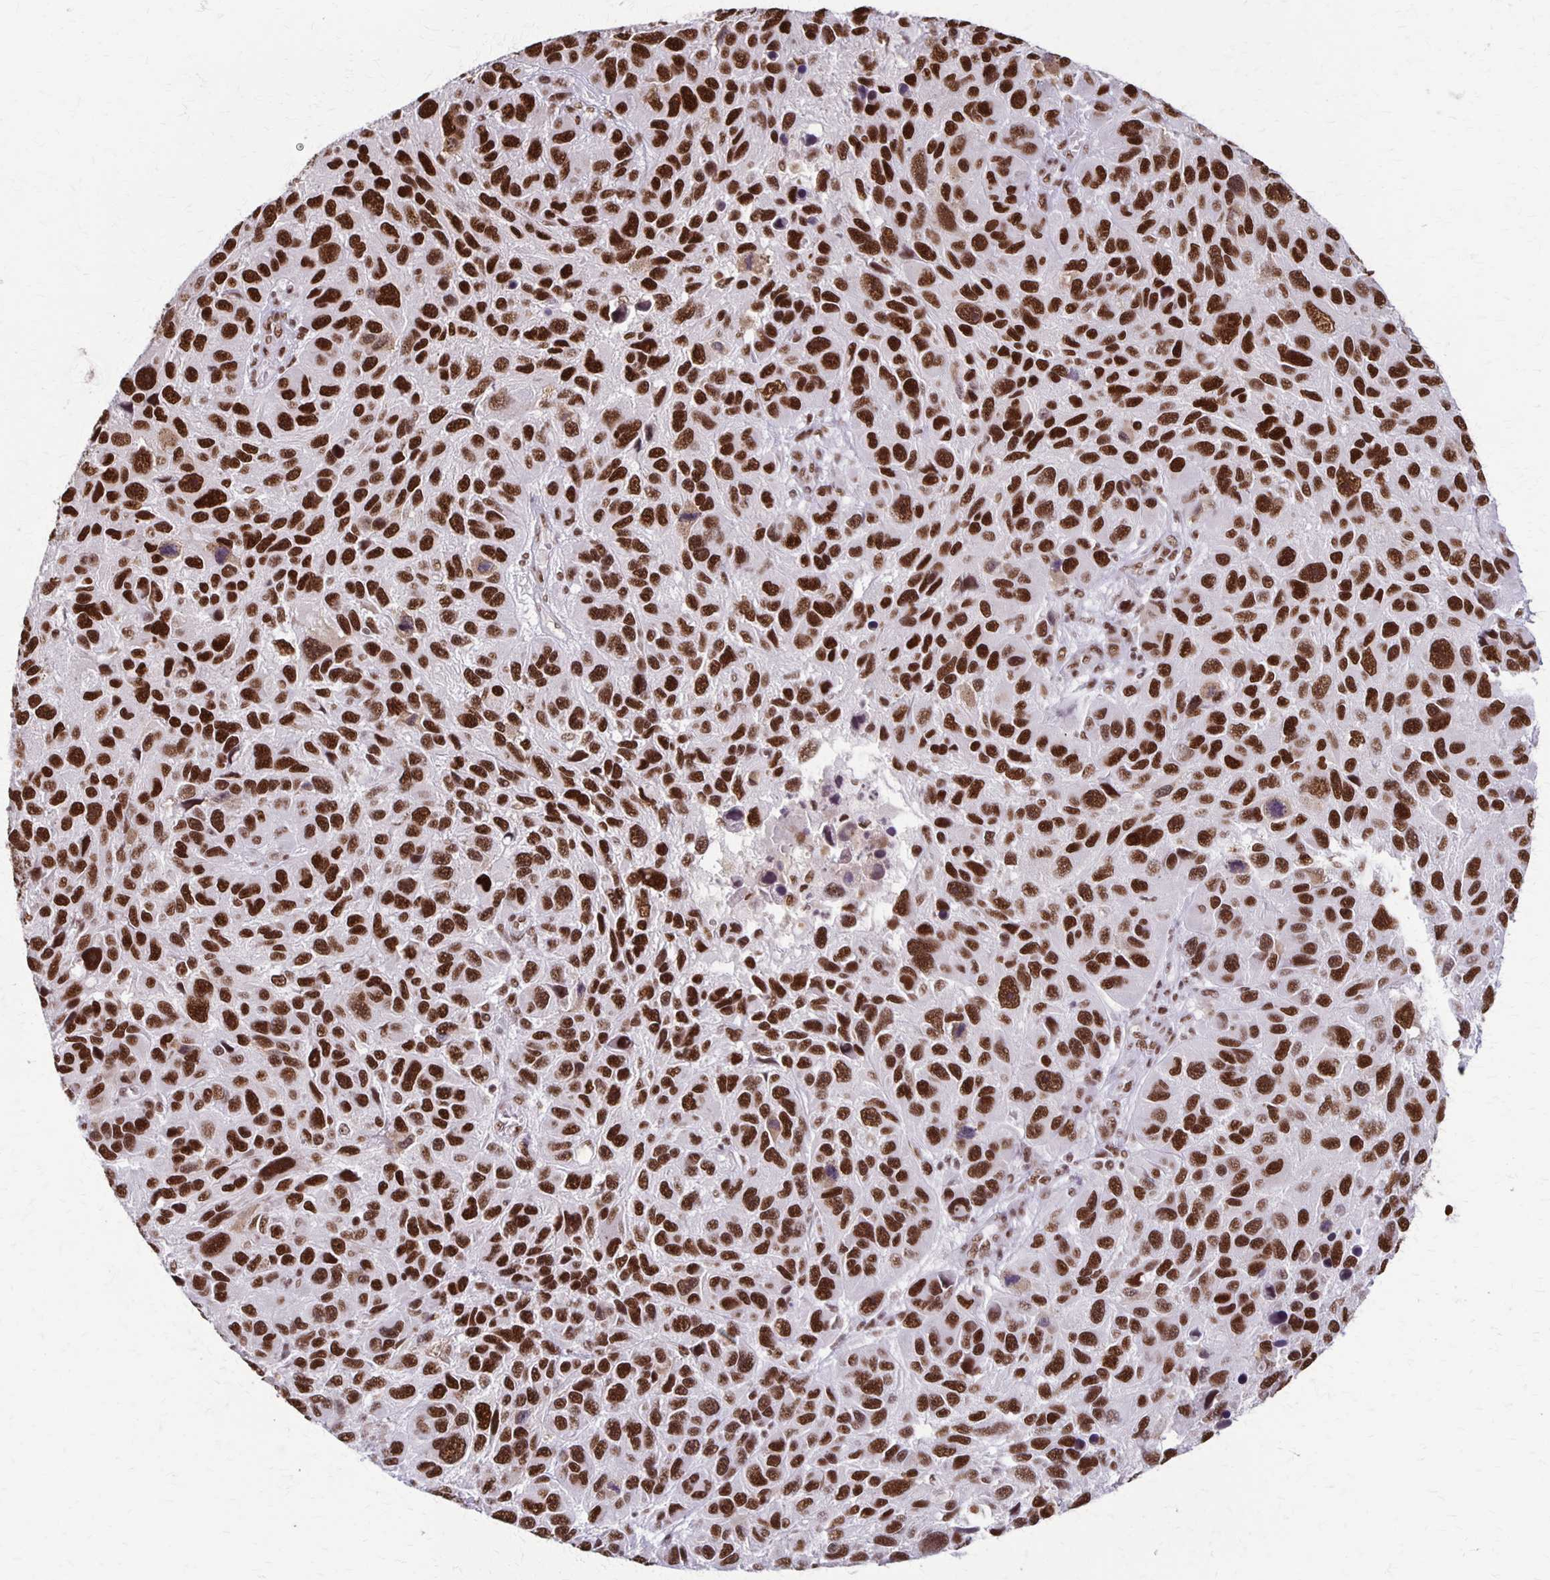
{"staining": {"intensity": "strong", "quantity": ">75%", "location": "nuclear"}, "tissue": "melanoma", "cell_type": "Tumor cells", "image_type": "cancer", "snomed": [{"axis": "morphology", "description": "Malignant melanoma, NOS"}, {"axis": "topography", "description": "Skin"}], "caption": "Malignant melanoma stained with a brown dye shows strong nuclear positive staining in about >75% of tumor cells.", "gene": "XRCC6", "patient": {"sex": "male", "age": 53}}